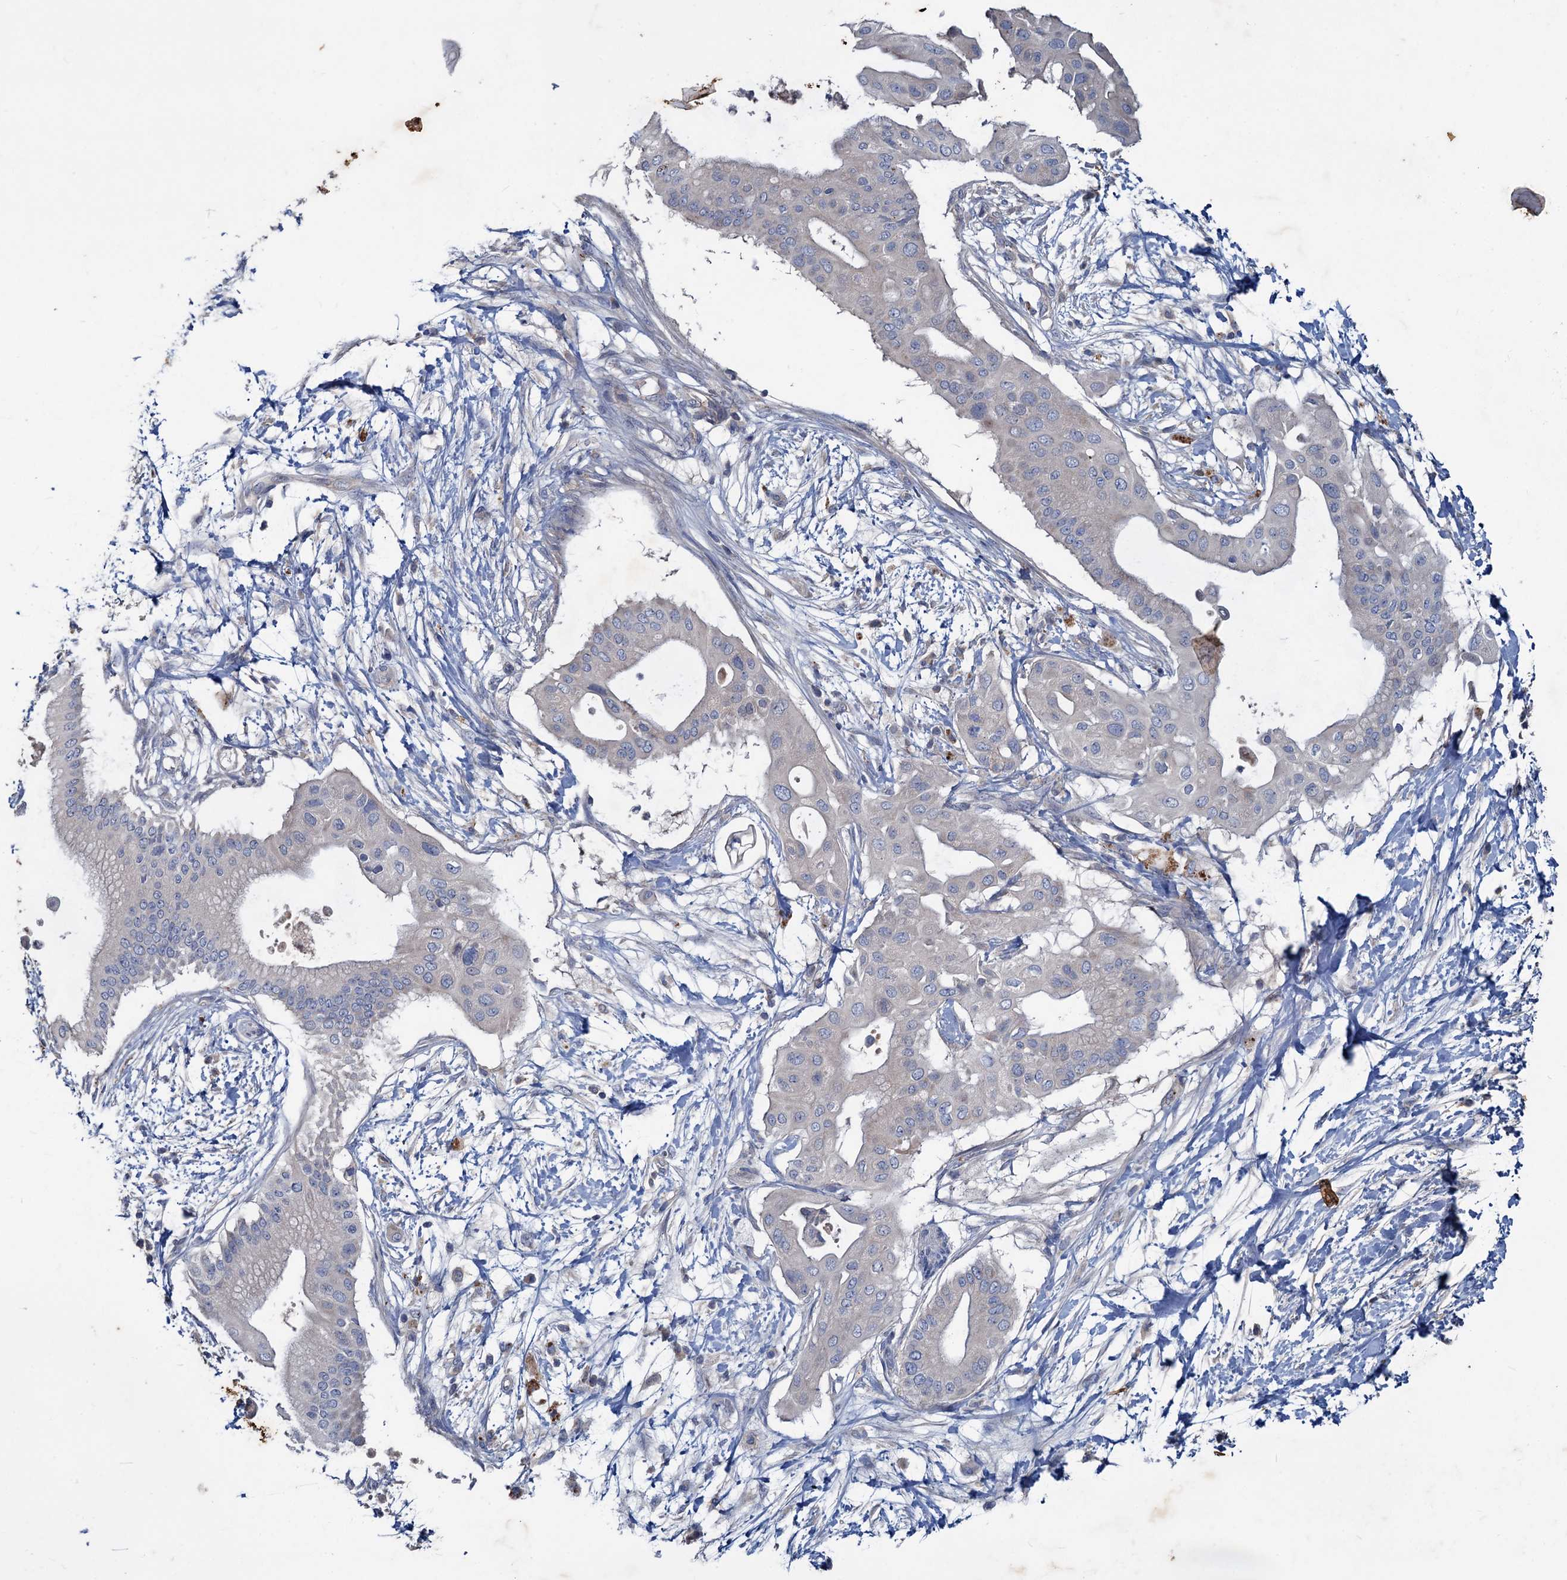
{"staining": {"intensity": "negative", "quantity": "none", "location": "none"}, "tissue": "pancreatic cancer", "cell_type": "Tumor cells", "image_type": "cancer", "snomed": [{"axis": "morphology", "description": "Adenocarcinoma, NOS"}, {"axis": "topography", "description": "Pancreas"}], "caption": "There is no significant expression in tumor cells of pancreatic cancer.", "gene": "SLC2A7", "patient": {"sex": "male", "age": 68}}